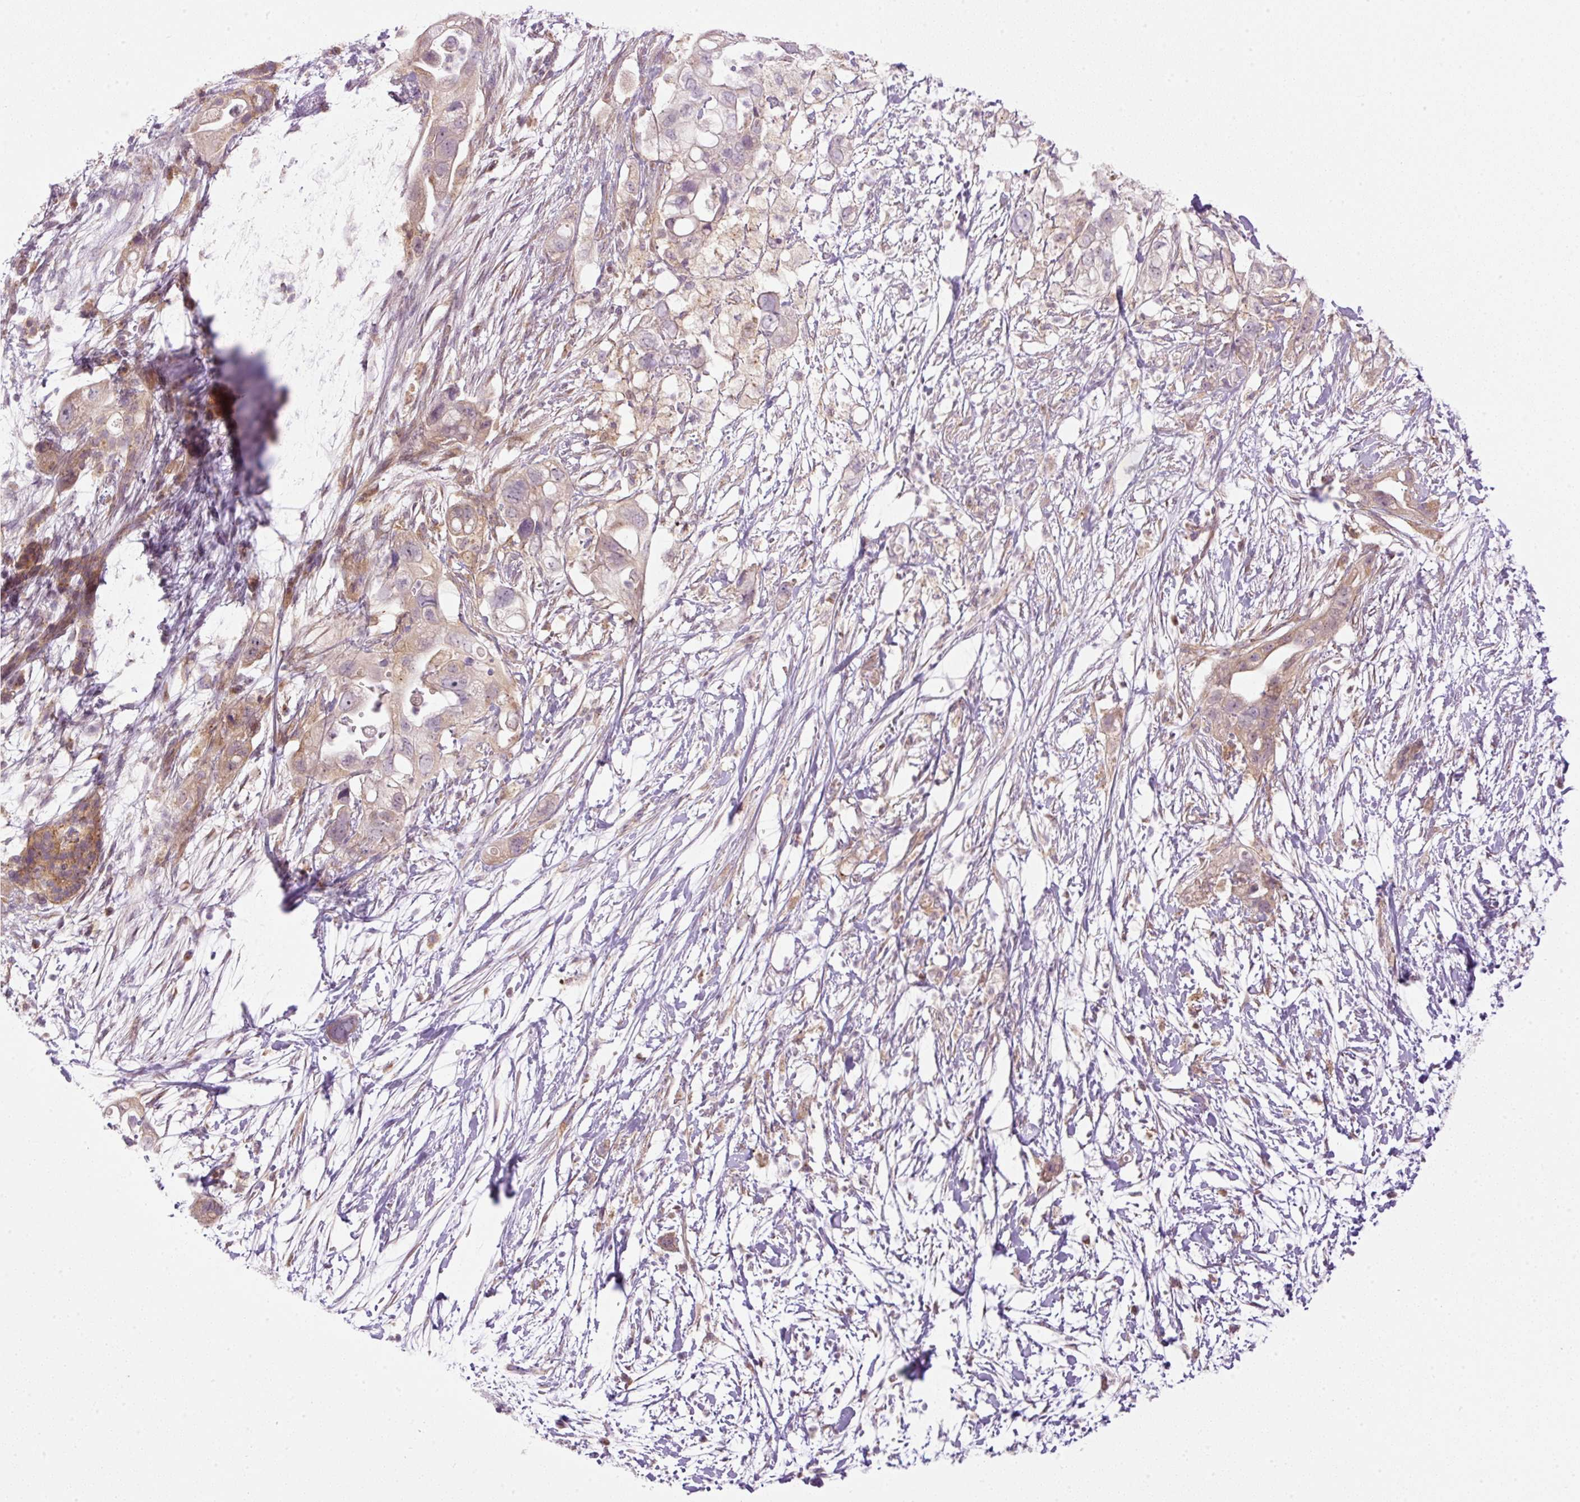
{"staining": {"intensity": "weak", "quantity": "25%-75%", "location": "cytoplasmic/membranous"}, "tissue": "pancreatic cancer", "cell_type": "Tumor cells", "image_type": "cancer", "snomed": [{"axis": "morphology", "description": "Adenocarcinoma, NOS"}, {"axis": "topography", "description": "Pancreas"}], "caption": "An IHC image of neoplastic tissue is shown. Protein staining in brown shows weak cytoplasmic/membranous positivity in adenocarcinoma (pancreatic) within tumor cells. The staining was performed using DAB, with brown indicating positive protein expression. Nuclei are stained blue with hematoxylin.", "gene": "MZT2B", "patient": {"sex": "female", "age": 72}}